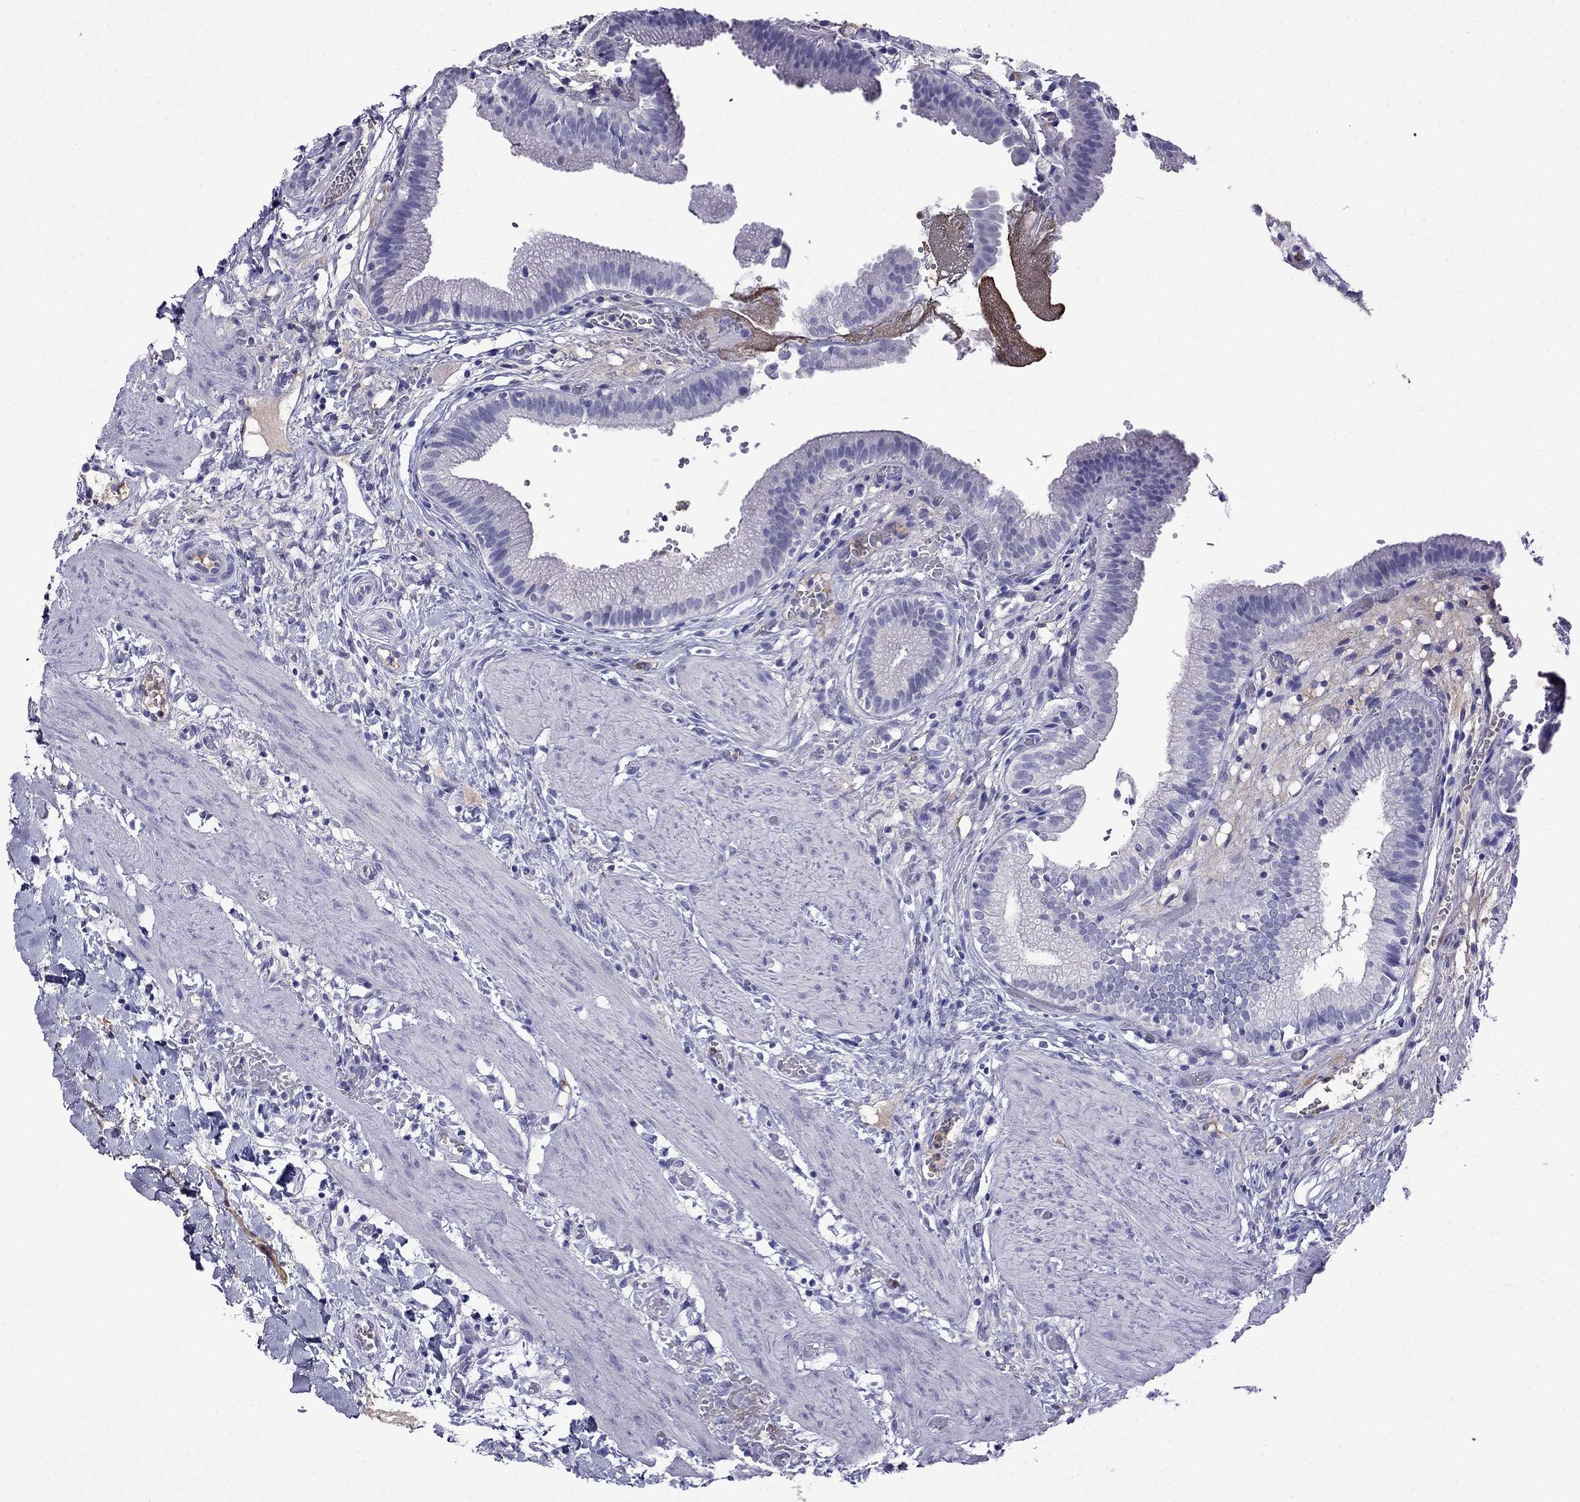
{"staining": {"intensity": "negative", "quantity": "none", "location": "none"}, "tissue": "gallbladder", "cell_type": "Glandular cells", "image_type": "normal", "snomed": [{"axis": "morphology", "description": "Normal tissue, NOS"}, {"axis": "topography", "description": "Gallbladder"}], "caption": "Immunohistochemistry image of normal gallbladder: gallbladder stained with DAB displays no significant protein expression in glandular cells.", "gene": "CDHR4", "patient": {"sex": "female", "age": 24}}